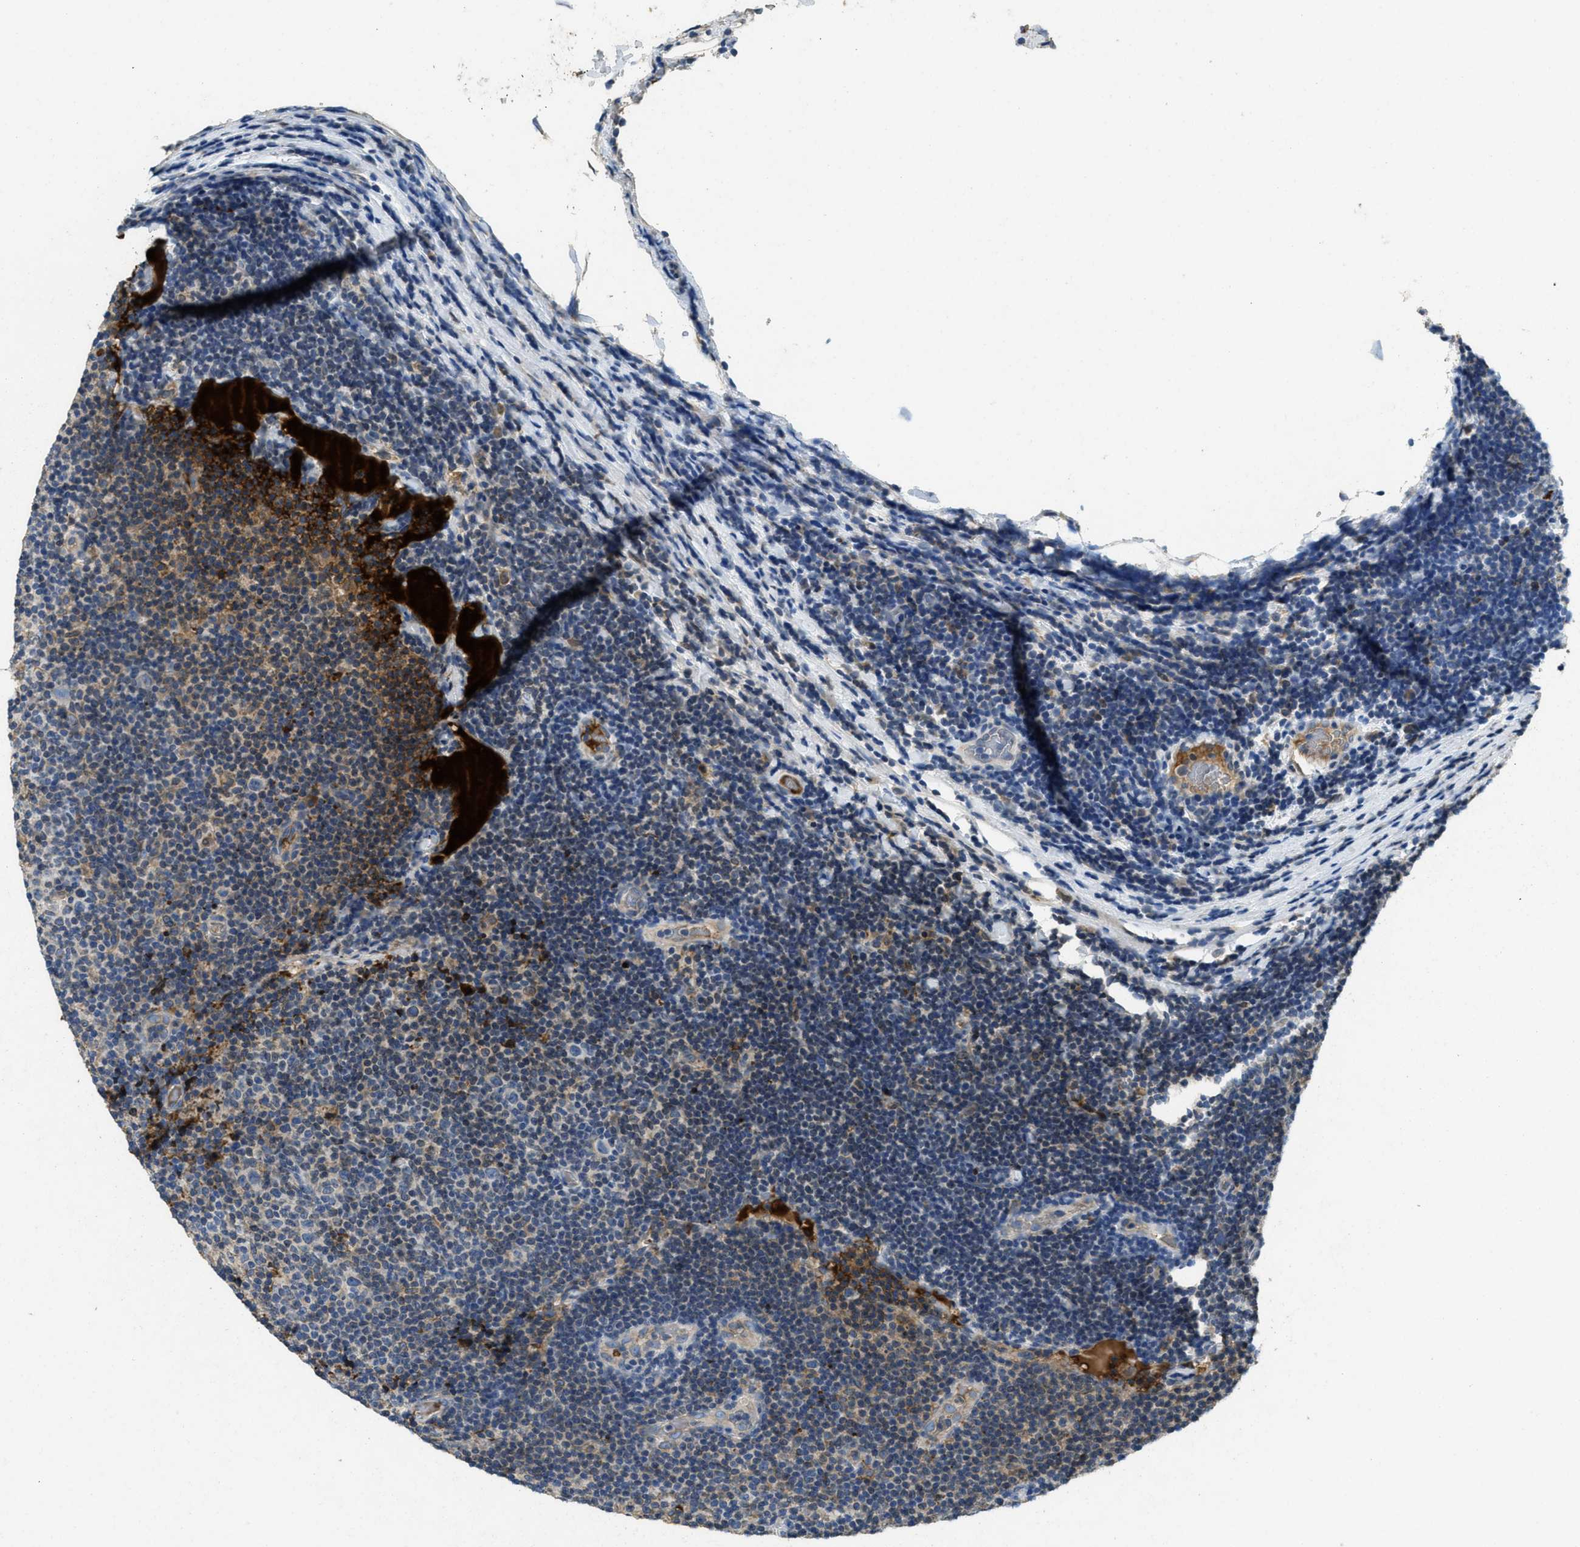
{"staining": {"intensity": "negative", "quantity": "none", "location": "none"}, "tissue": "lymphoma", "cell_type": "Tumor cells", "image_type": "cancer", "snomed": [{"axis": "morphology", "description": "Malignant lymphoma, non-Hodgkin's type, Low grade"}, {"axis": "topography", "description": "Lymph node"}], "caption": "Protein analysis of malignant lymphoma, non-Hodgkin's type (low-grade) exhibits no significant expression in tumor cells. (DAB (3,3'-diaminobenzidine) IHC visualized using brightfield microscopy, high magnification).", "gene": "MPDU1", "patient": {"sex": "male", "age": 83}}